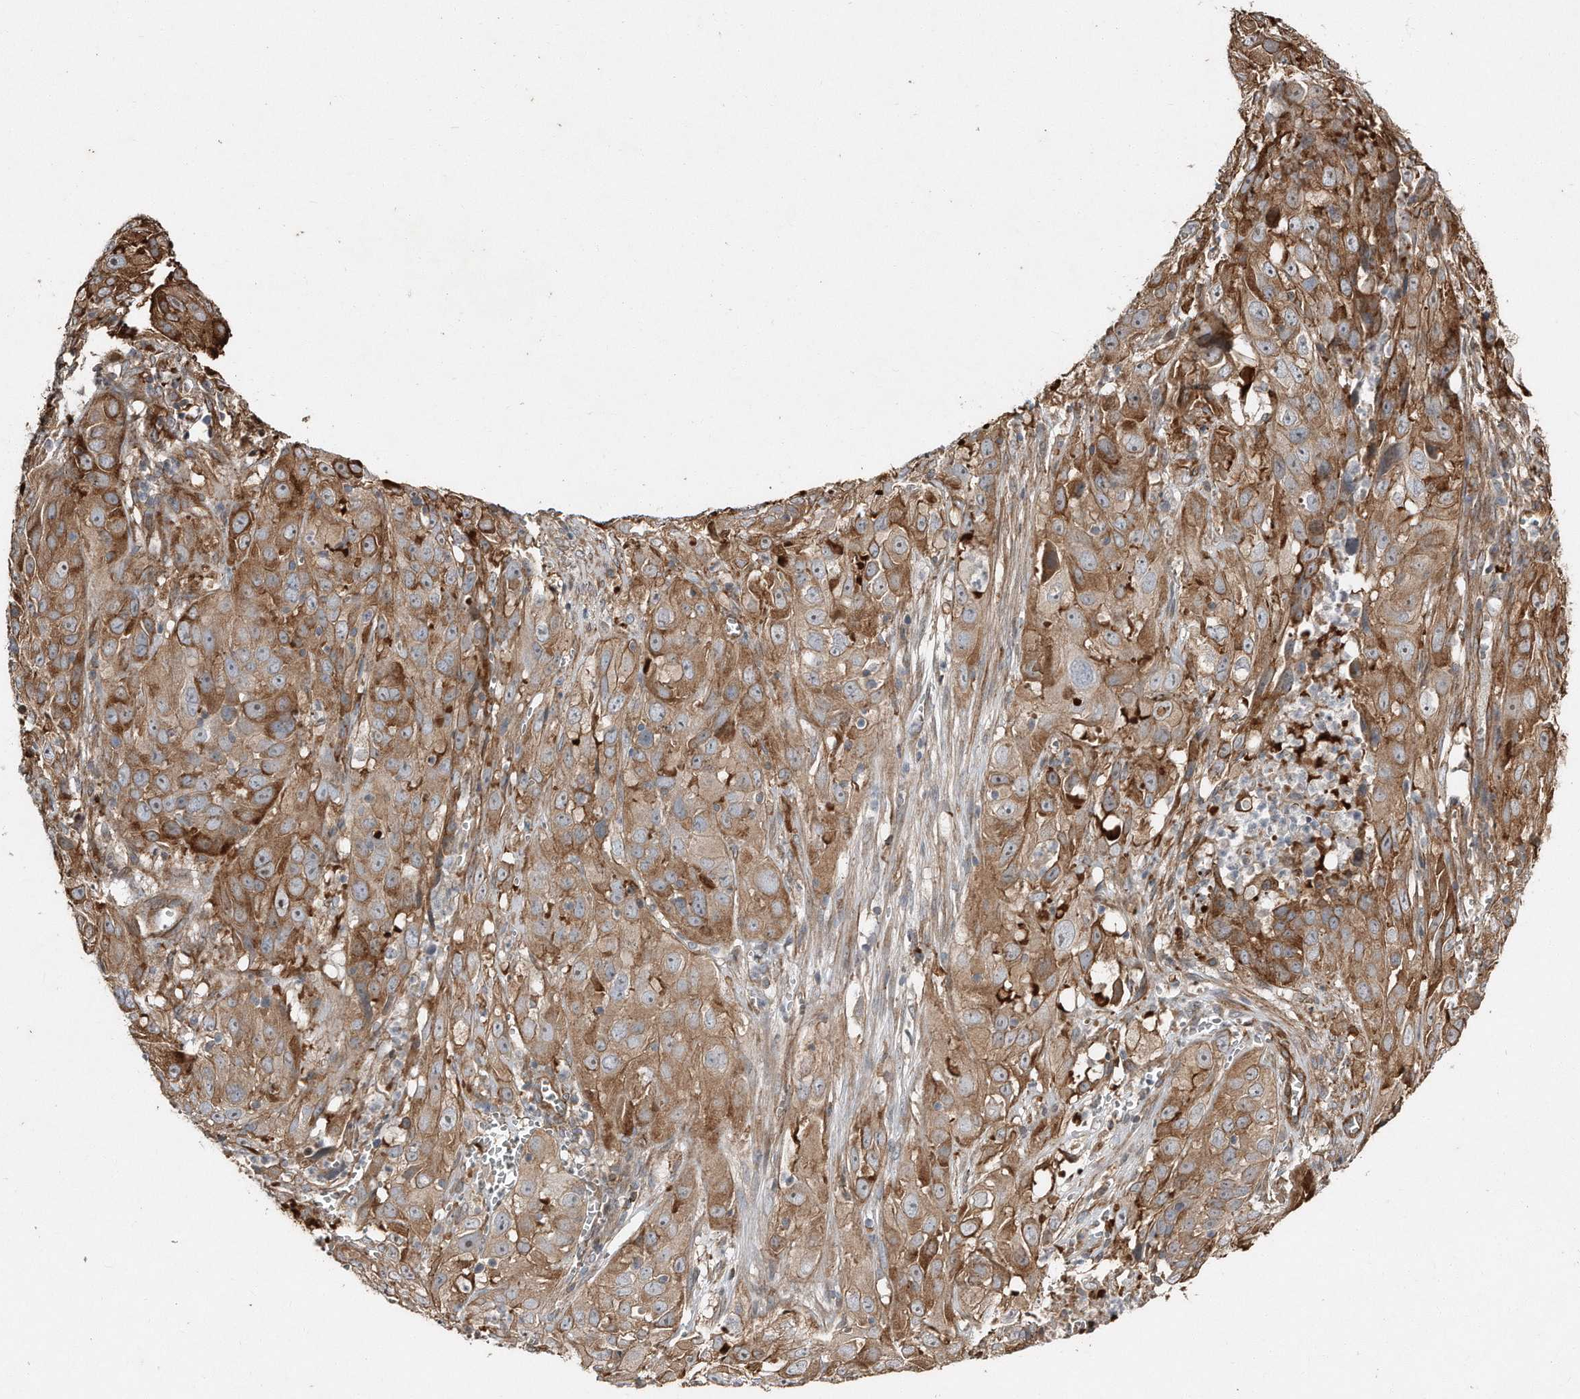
{"staining": {"intensity": "strong", "quantity": ">75%", "location": "cytoplasmic/membranous"}, "tissue": "cervical cancer", "cell_type": "Tumor cells", "image_type": "cancer", "snomed": [{"axis": "morphology", "description": "Squamous cell carcinoma, NOS"}, {"axis": "topography", "description": "Cervix"}], "caption": "A high-resolution image shows immunohistochemistry staining of squamous cell carcinoma (cervical), which exhibits strong cytoplasmic/membranous staining in about >75% of tumor cells.", "gene": "SNAP47", "patient": {"sex": "female", "age": 32}}